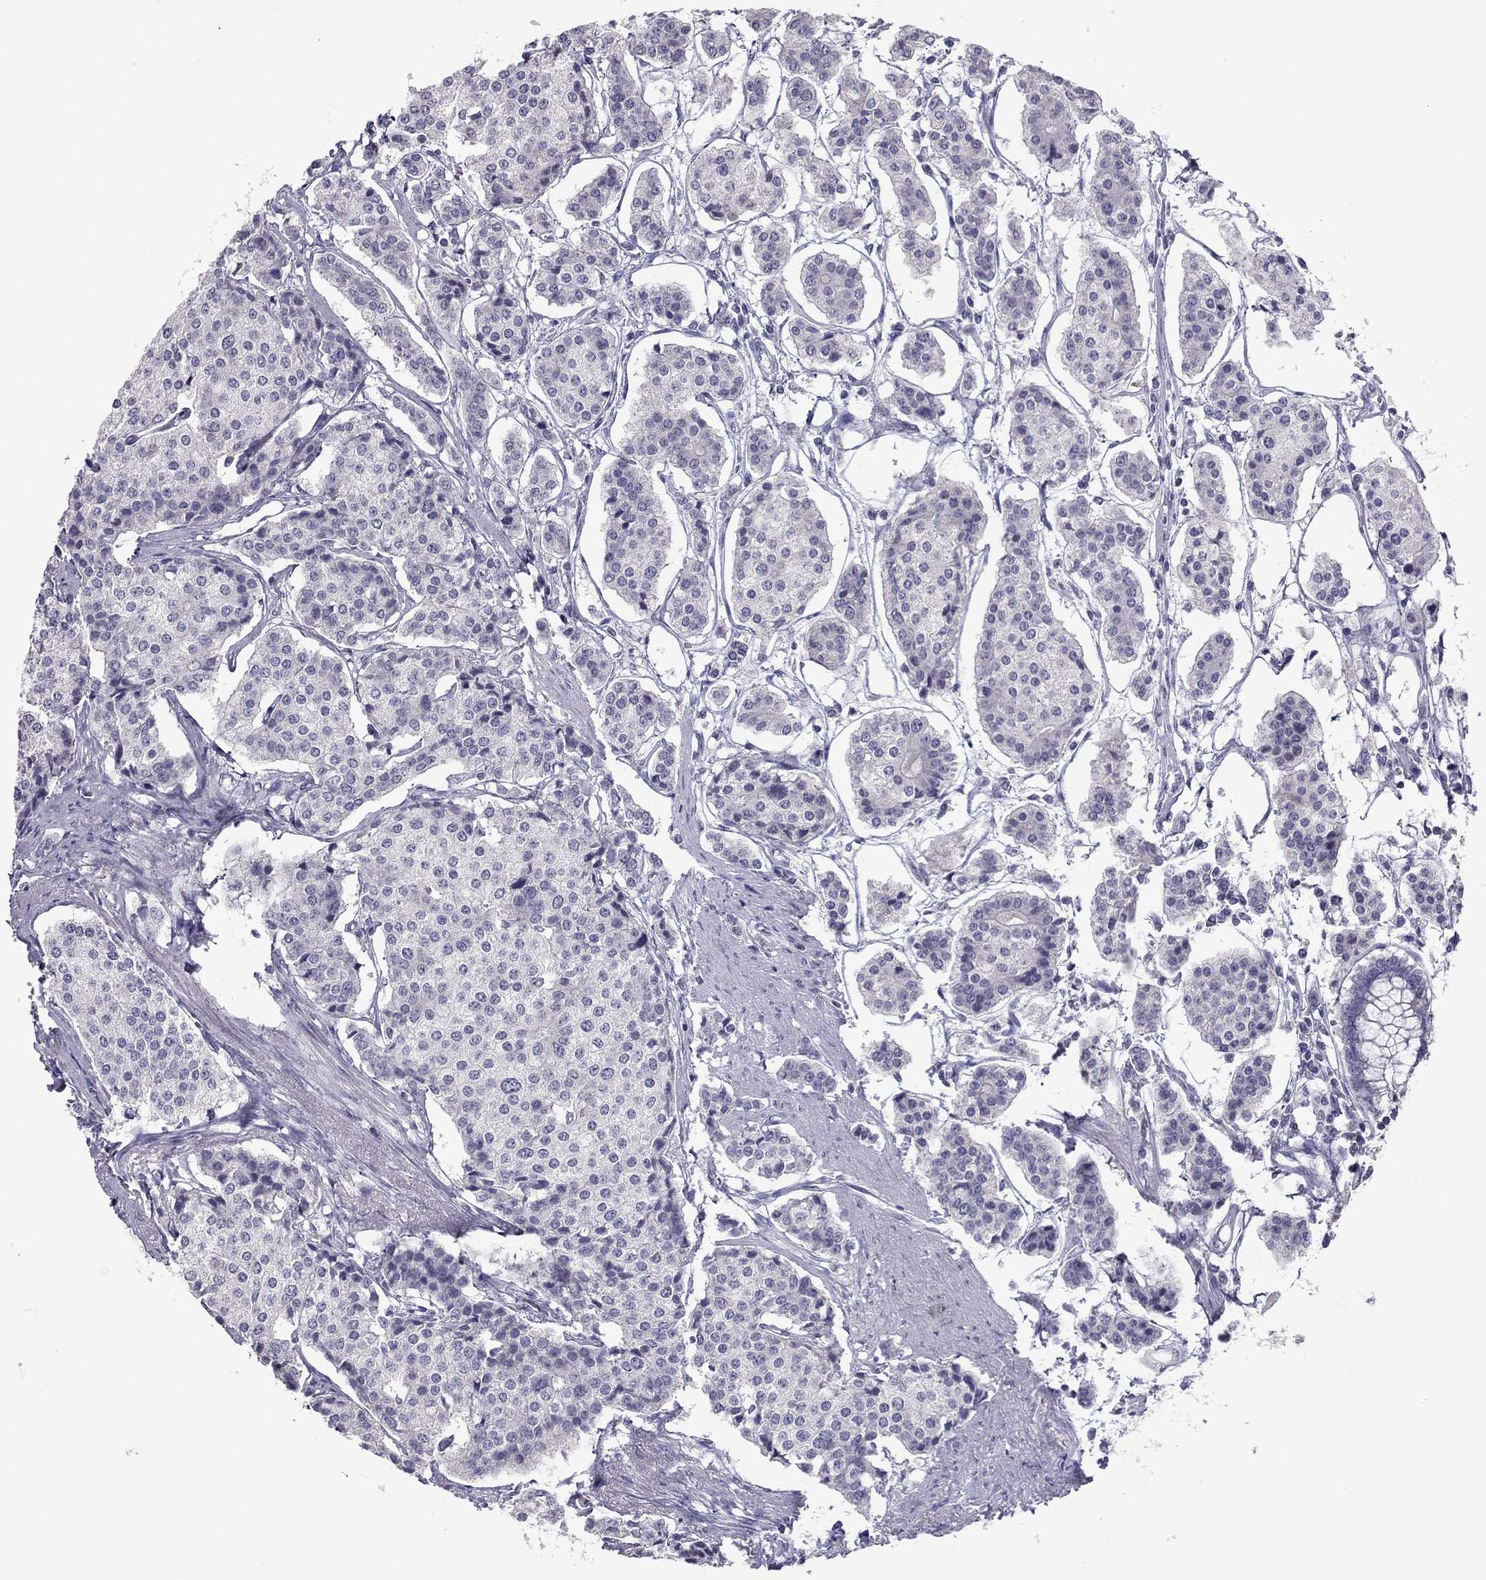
{"staining": {"intensity": "negative", "quantity": "none", "location": "none"}, "tissue": "carcinoid", "cell_type": "Tumor cells", "image_type": "cancer", "snomed": [{"axis": "morphology", "description": "Carcinoid, malignant, NOS"}, {"axis": "topography", "description": "Small intestine"}], "caption": "Immunohistochemical staining of human carcinoid demonstrates no significant positivity in tumor cells.", "gene": "RGS8", "patient": {"sex": "female", "age": 65}}